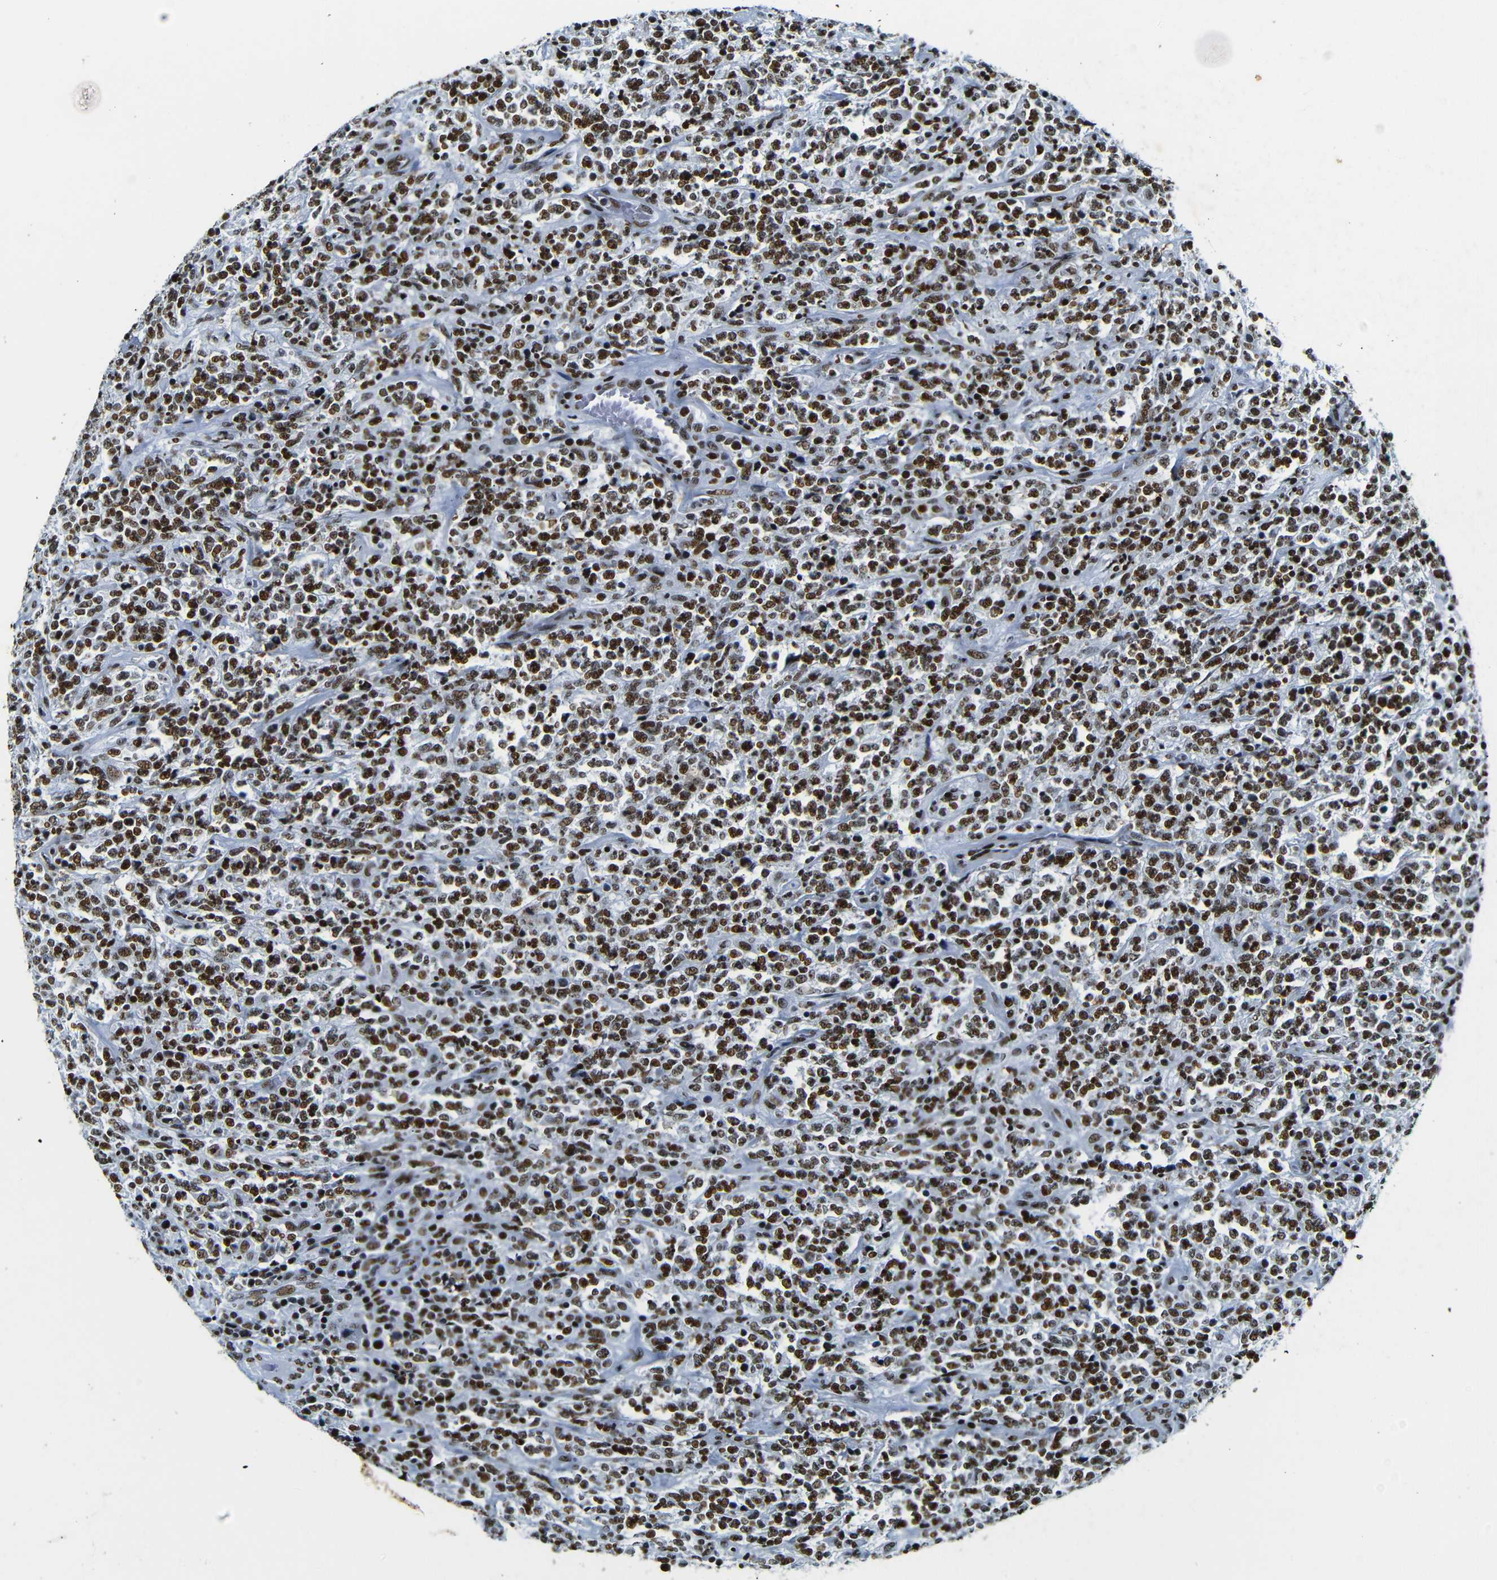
{"staining": {"intensity": "strong", "quantity": ">75%", "location": "nuclear"}, "tissue": "lymphoma", "cell_type": "Tumor cells", "image_type": "cancer", "snomed": [{"axis": "morphology", "description": "Malignant lymphoma, non-Hodgkin's type, High grade"}, {"axis": "topography", "description": "Soft tissue"}], "caption": "The histopathology image shows immunohistochemical staining of lymphoma. There is strong nuclear expression is present in approximately >75% of tumor cells.", "gene": "SRSF1", "patient": {"sex": "male", "age": 18}}